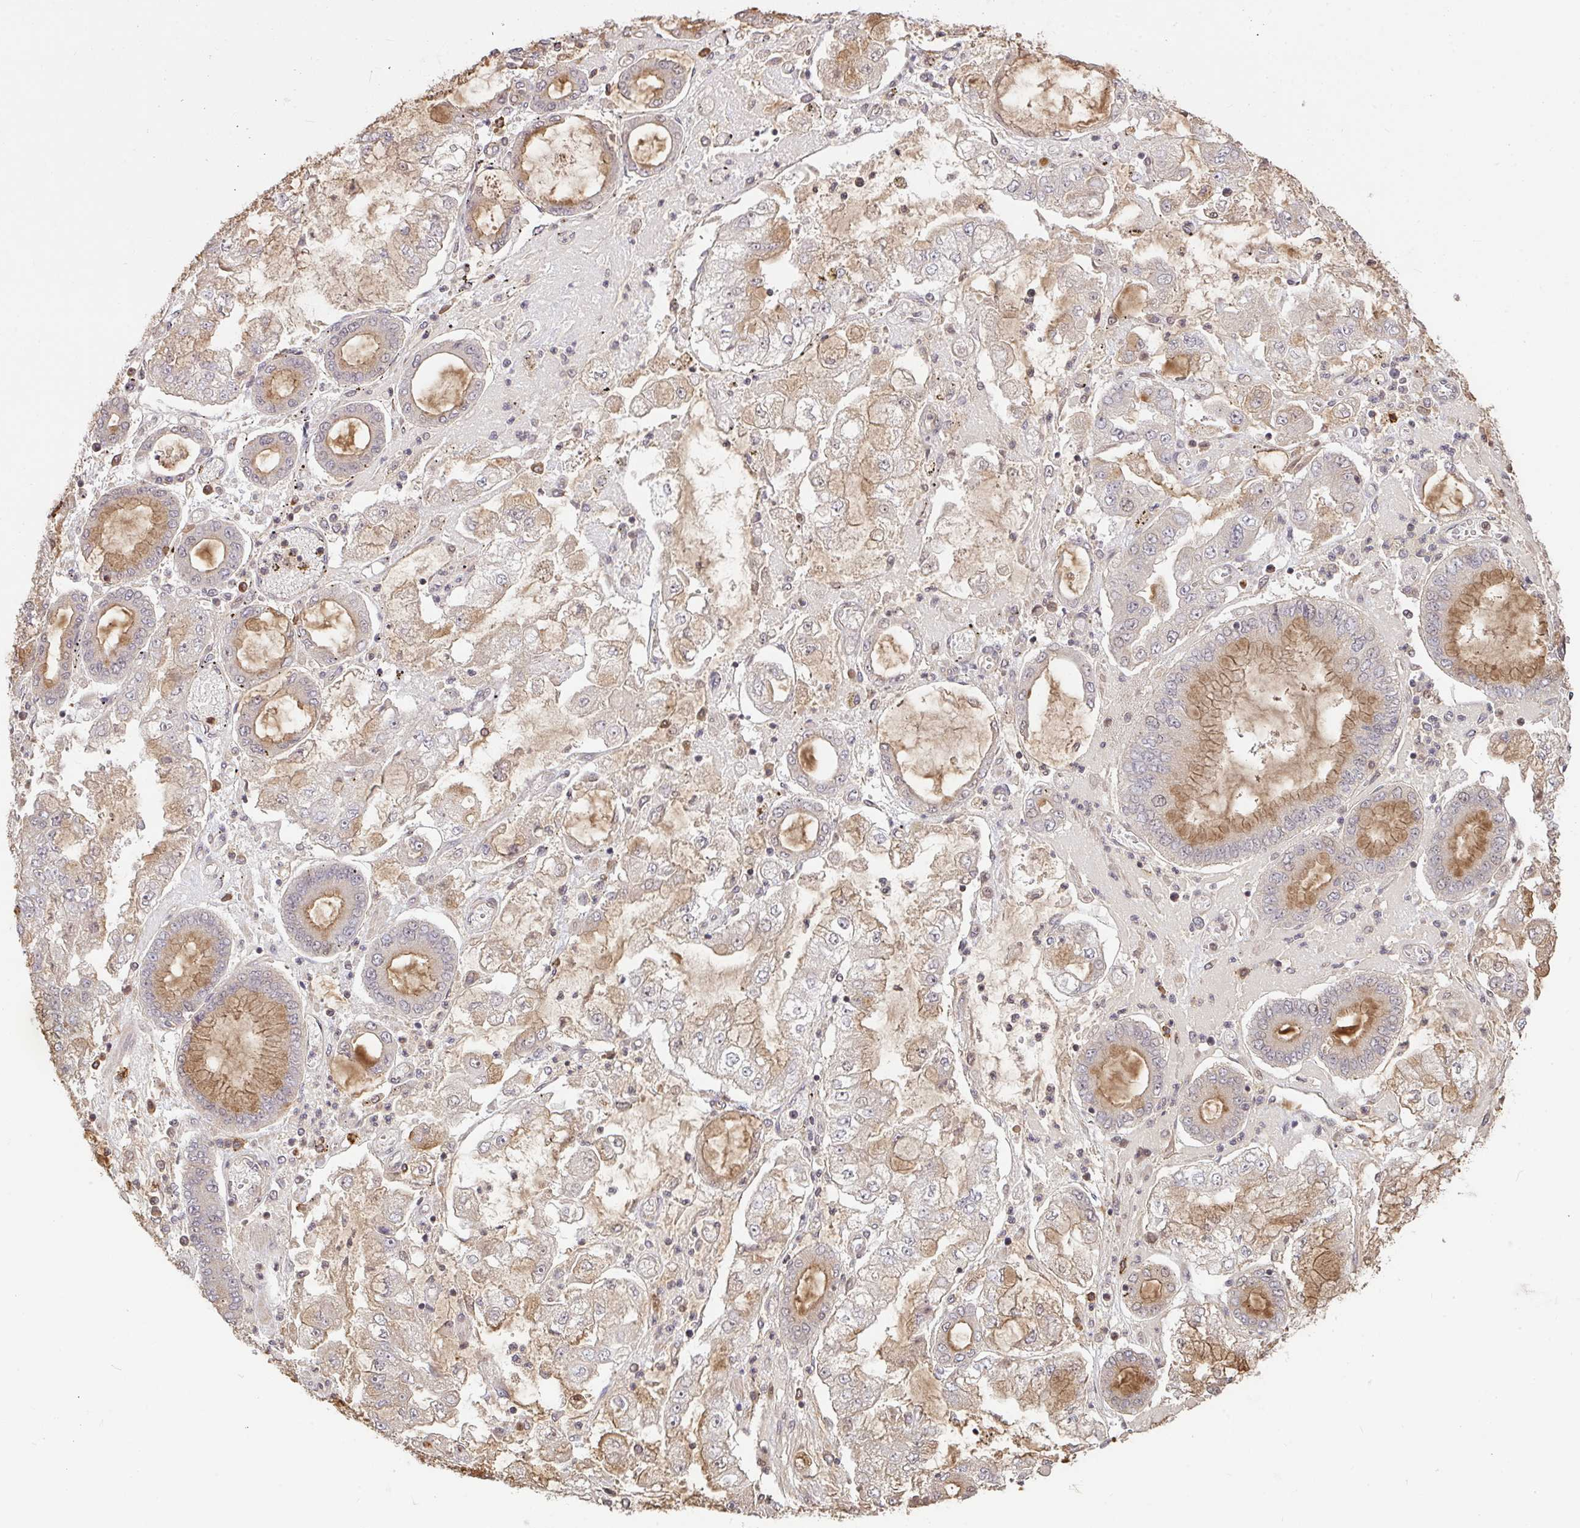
{"staining": {"intensity": "moderate", "quantity": "25%-75%", "location": "cytoplasmic/membranous"}, "tissue": "stomach cancer", "cell_type": "Tumor cells", "image_type": "cancer", "snomed": [{"axis": "morphology", "description": "Adenocarcinoma, NOS"}, {"axis": "topography", "description": "Stomach"}], "caption": "IHC (DAB) staining of human adenocarcinoma (stomach) reveals moderate cytoplasmic/membranous protein positivity in about 25%-75% of tumor cells.", "gene": "FCER1A", "patient": {"sex": "male", "age": 76}}